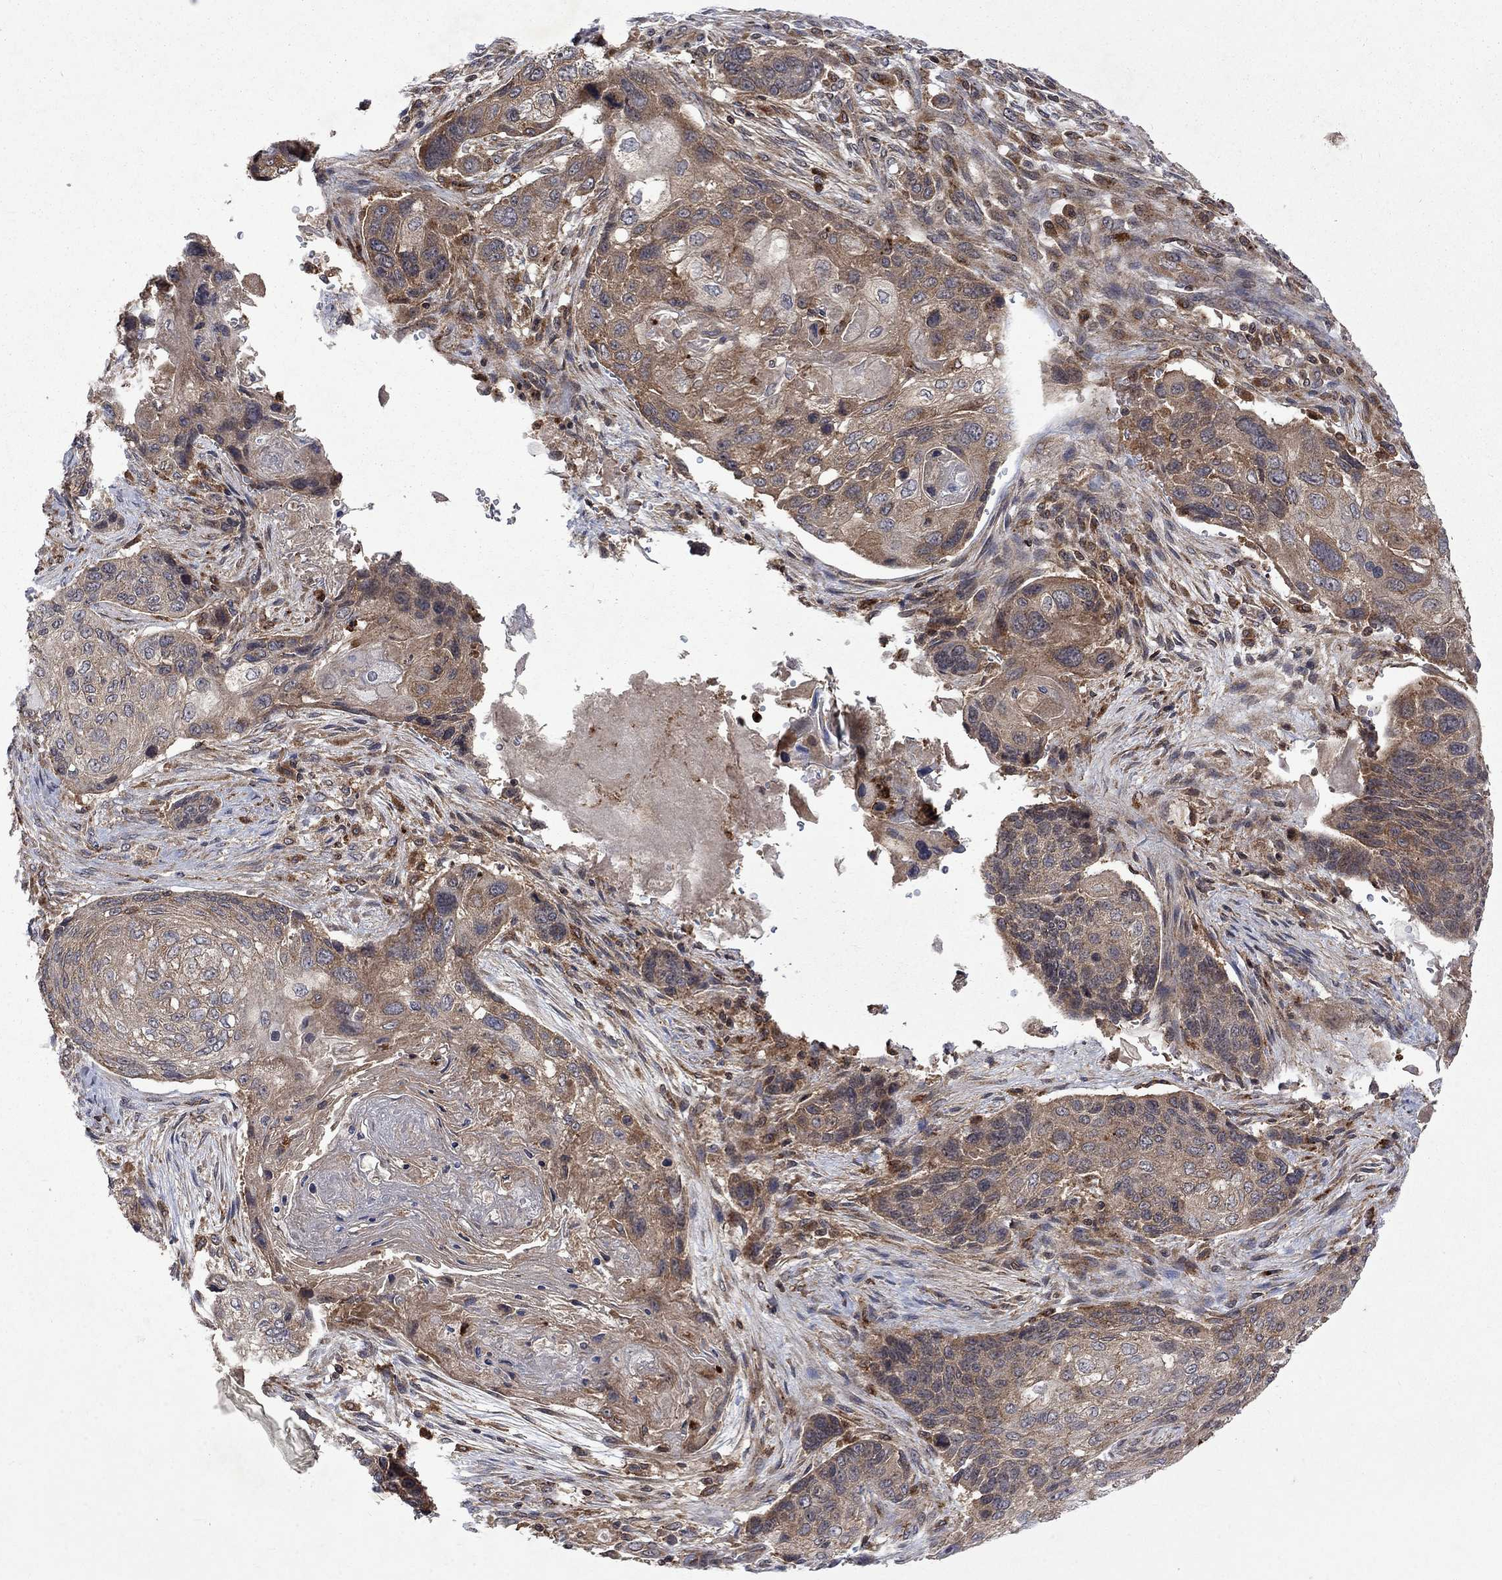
{"staining": {"intensity": "moderate", "quantity": "<25%", "location": "cytoplasmic/membranous"}, "tissue": "lung cancer", "cell_type": "Tumor cells", "image_type": "cancer", "snomed": [{"axis": "morphology", "description": "Normal tissue, NOS"}, {"axis": "morphology", "description": "Squamous cell carcinoma, NOS"}, {"axis": "topography", "description": "Bronchus"}, {"axis": "topography", "description": "Lung"}], "caption": "Protein analysis of squamous cell carcinoma (lung) tissue demonstrates moderate cytoplasmic/membranous staining in approximately <25% of tumor cells. The protein is stained brown, and the nuclei are stained in blue (DAB (3,3'-diaminobenzidine) IHC with brightfield microscopy, high magnification).", "gene": "TMEM33", "patient": {"sex": "male", "age": 69}}